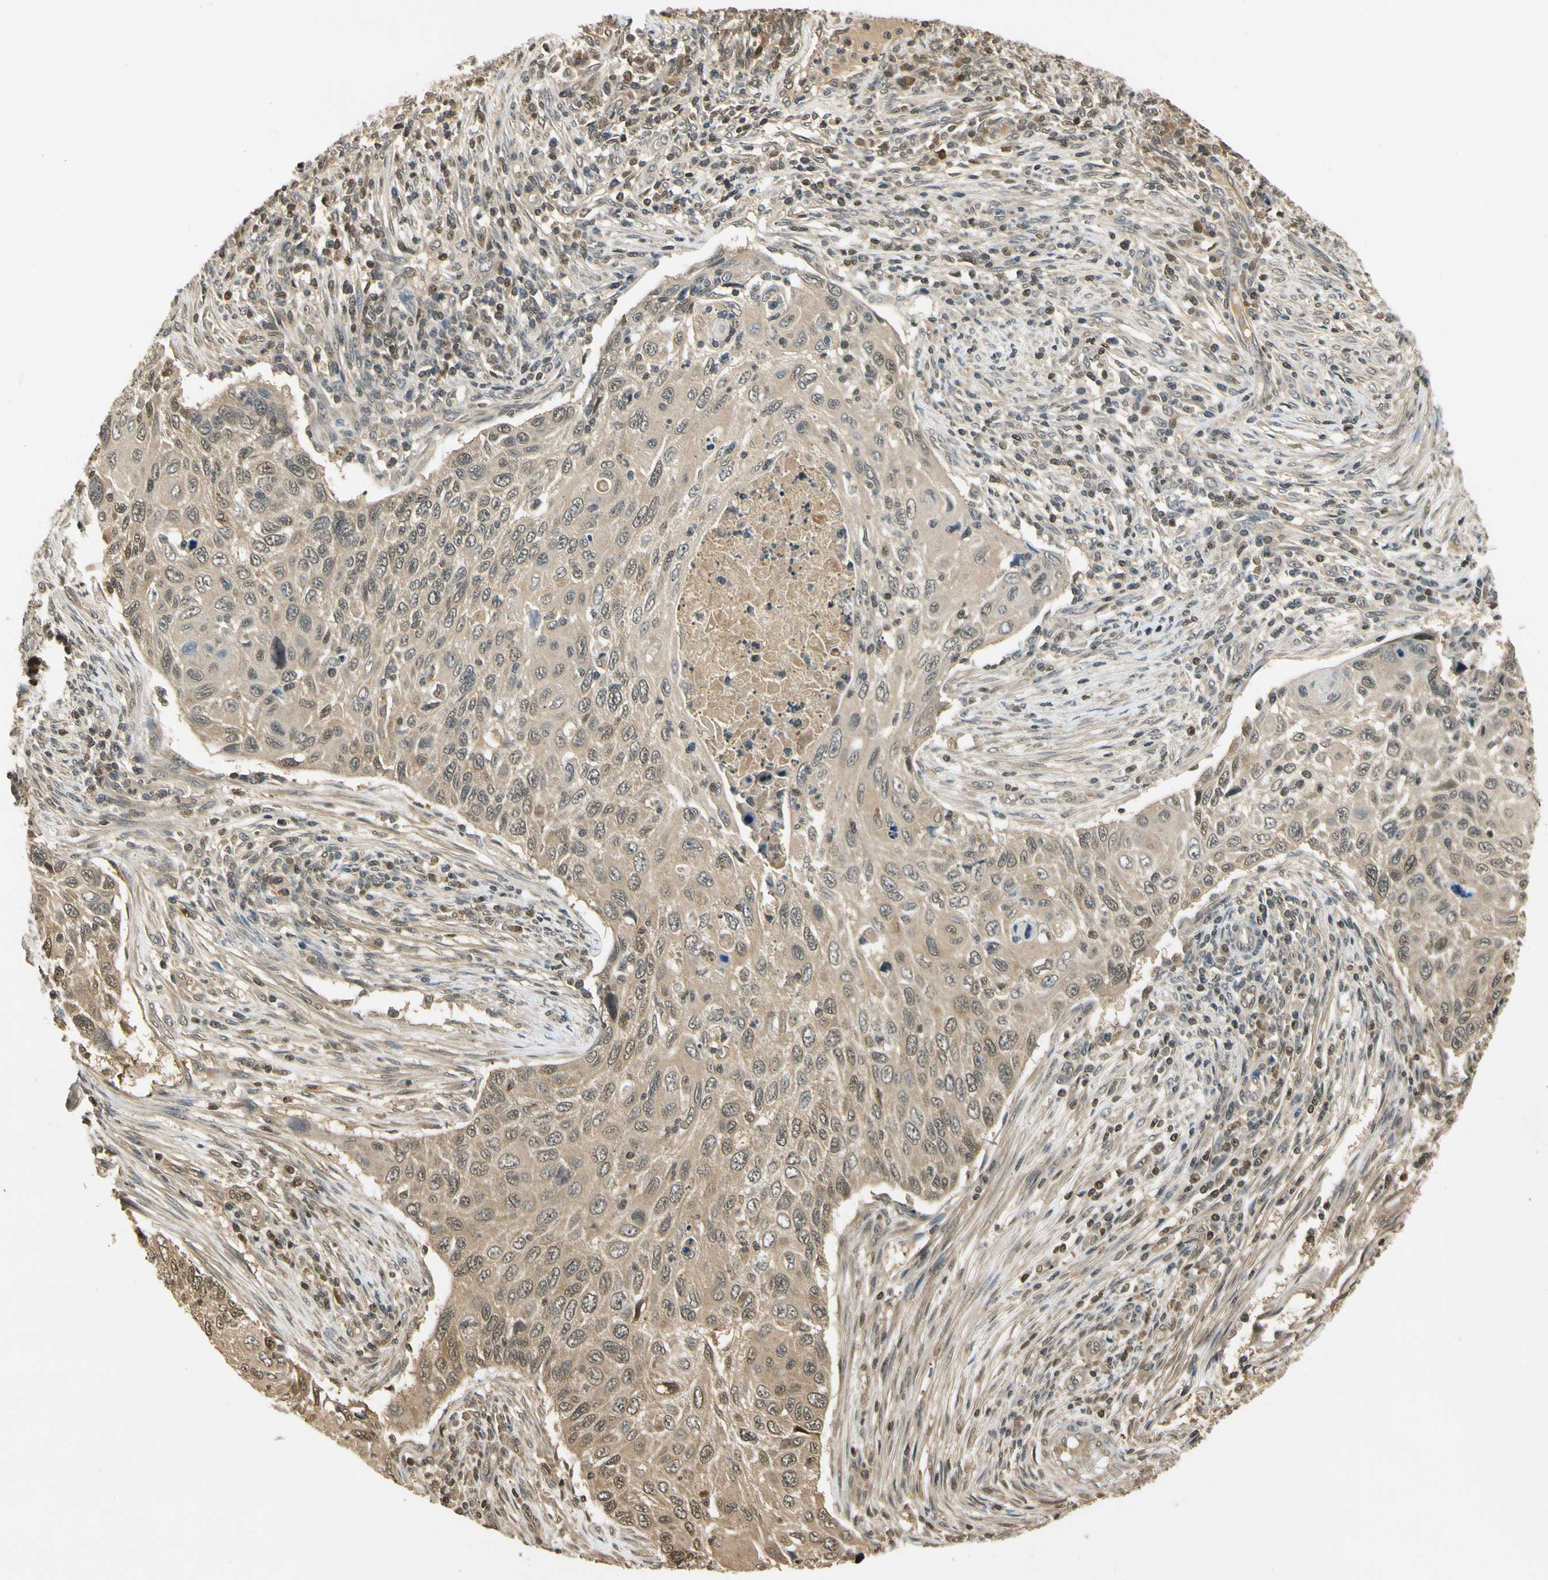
{"staining": {"intensity": "weak", "quantity": ">75%", "location": "cytoplasmic/membranous"}, "tissue": "cervical cancer", "cell_type": "Tumor cells", "image_type": "cancer", "snomed": [{"axis": "morphology", "description": "Squamous cell carcinoma, NOS"}, {"axis": "topography", "description": "Cervix"}], "caption": "This is a micrograph of immunohistochemistry staining of cervical cancer, which shows weak staining in the cytoplasmic/membranous of tumor cells.", "gene": "SOD1", "patient": {"sex": "female", "age": 70}}